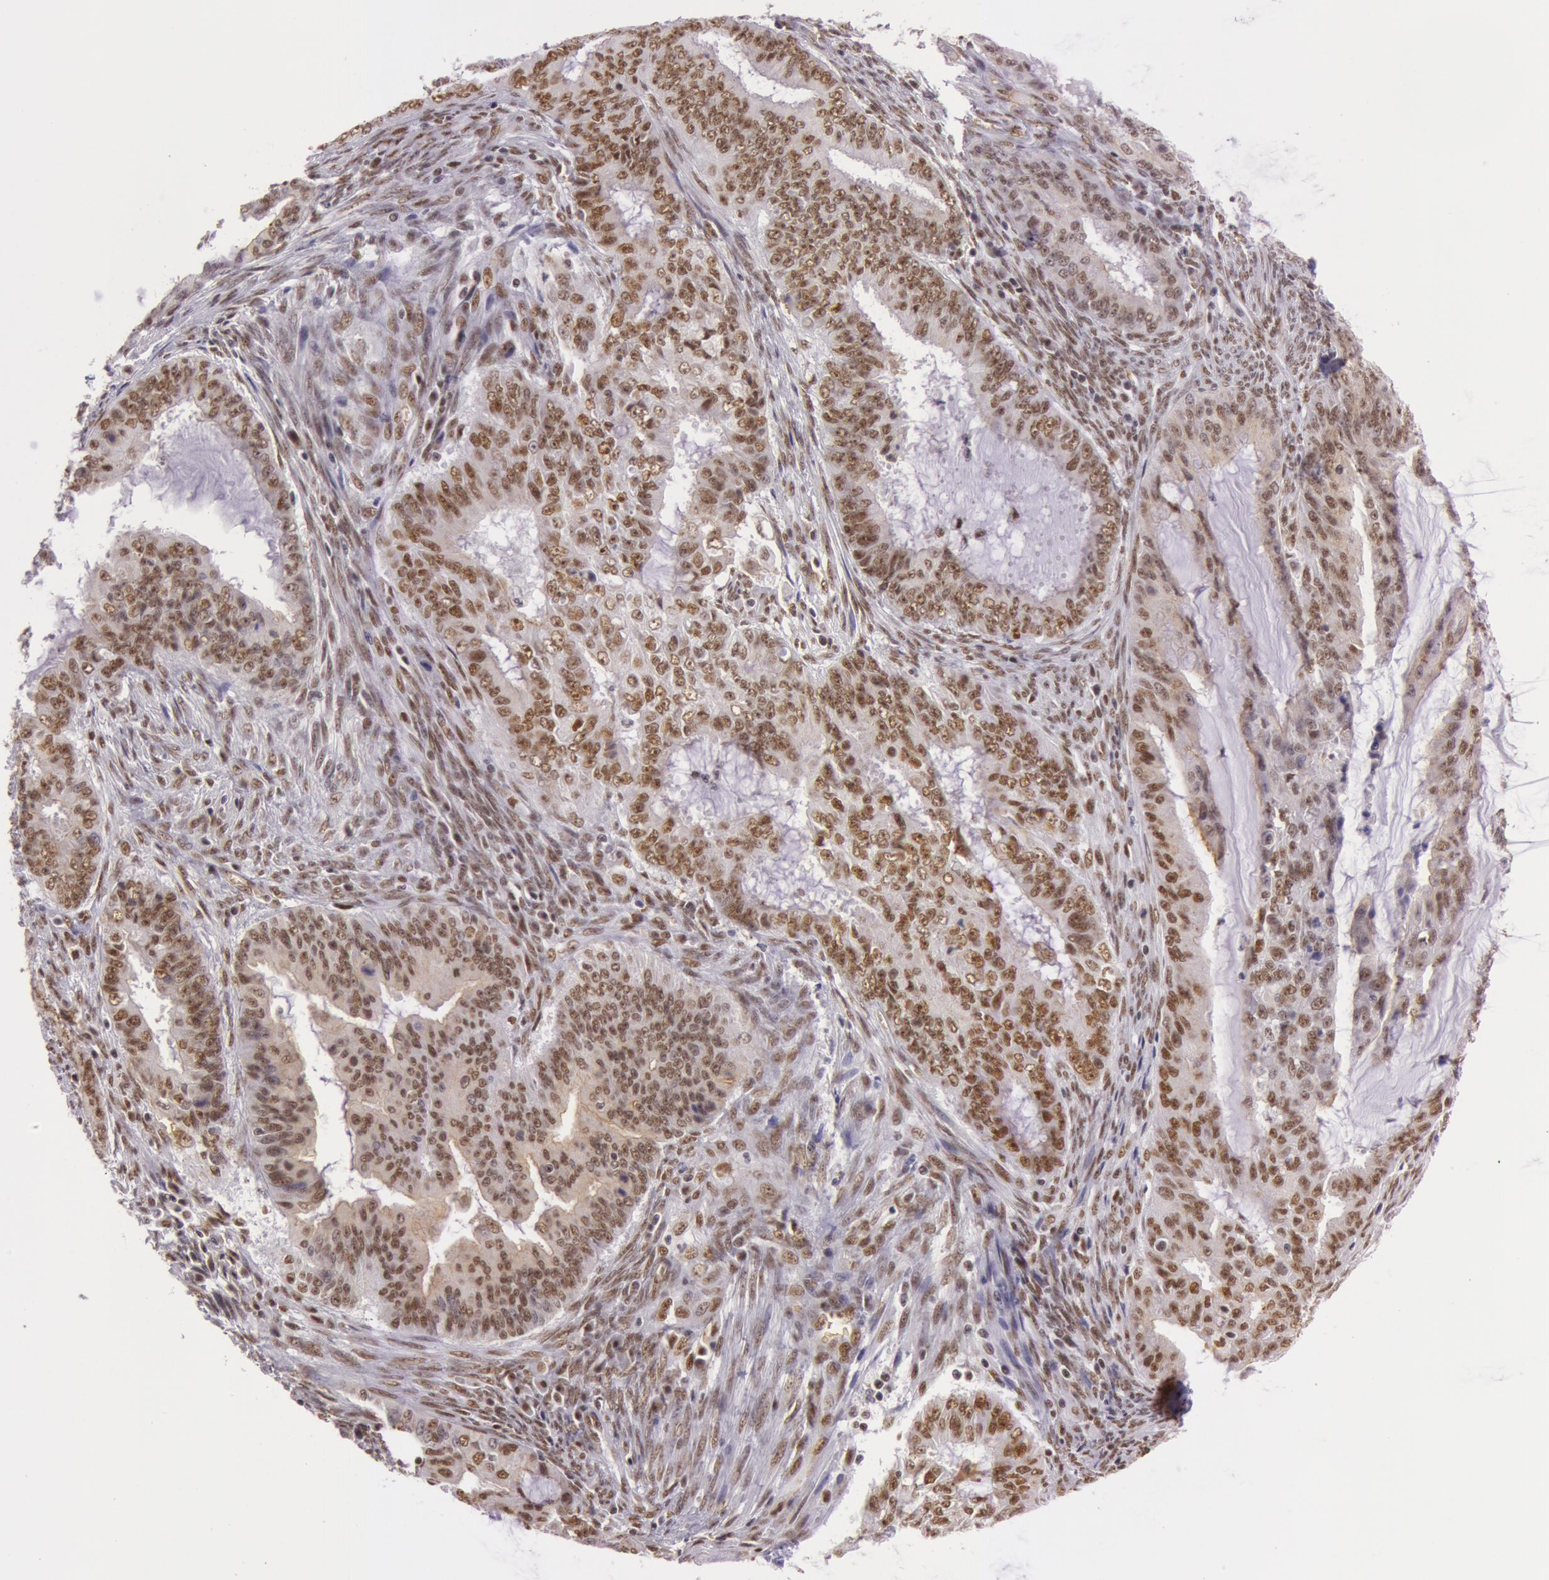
{"staining": {"intensity": "moderate", "quantity": ">75%", "location": "nuclear"}, "tissue": "endometrial cancer", "cell_type": "Tumor cells", "image_type": "cancer", "snomed": [{"axis": "morphology", "description": "Adenocarcinoma, NOS"}, {"axis": "topography", "description": "Endometrium"}], "caption": "Protein expression analysis of human endometrial adenocarcinoma reveals moderate nuclear staining in approximately >75% of tumor cells. The staining was performed using DAB, with brown indicating positive protein expression. Nuclei are stained blue with hematoxylin.", "gene": "NBN", "patient": {"sex": "female", "age": 75}}